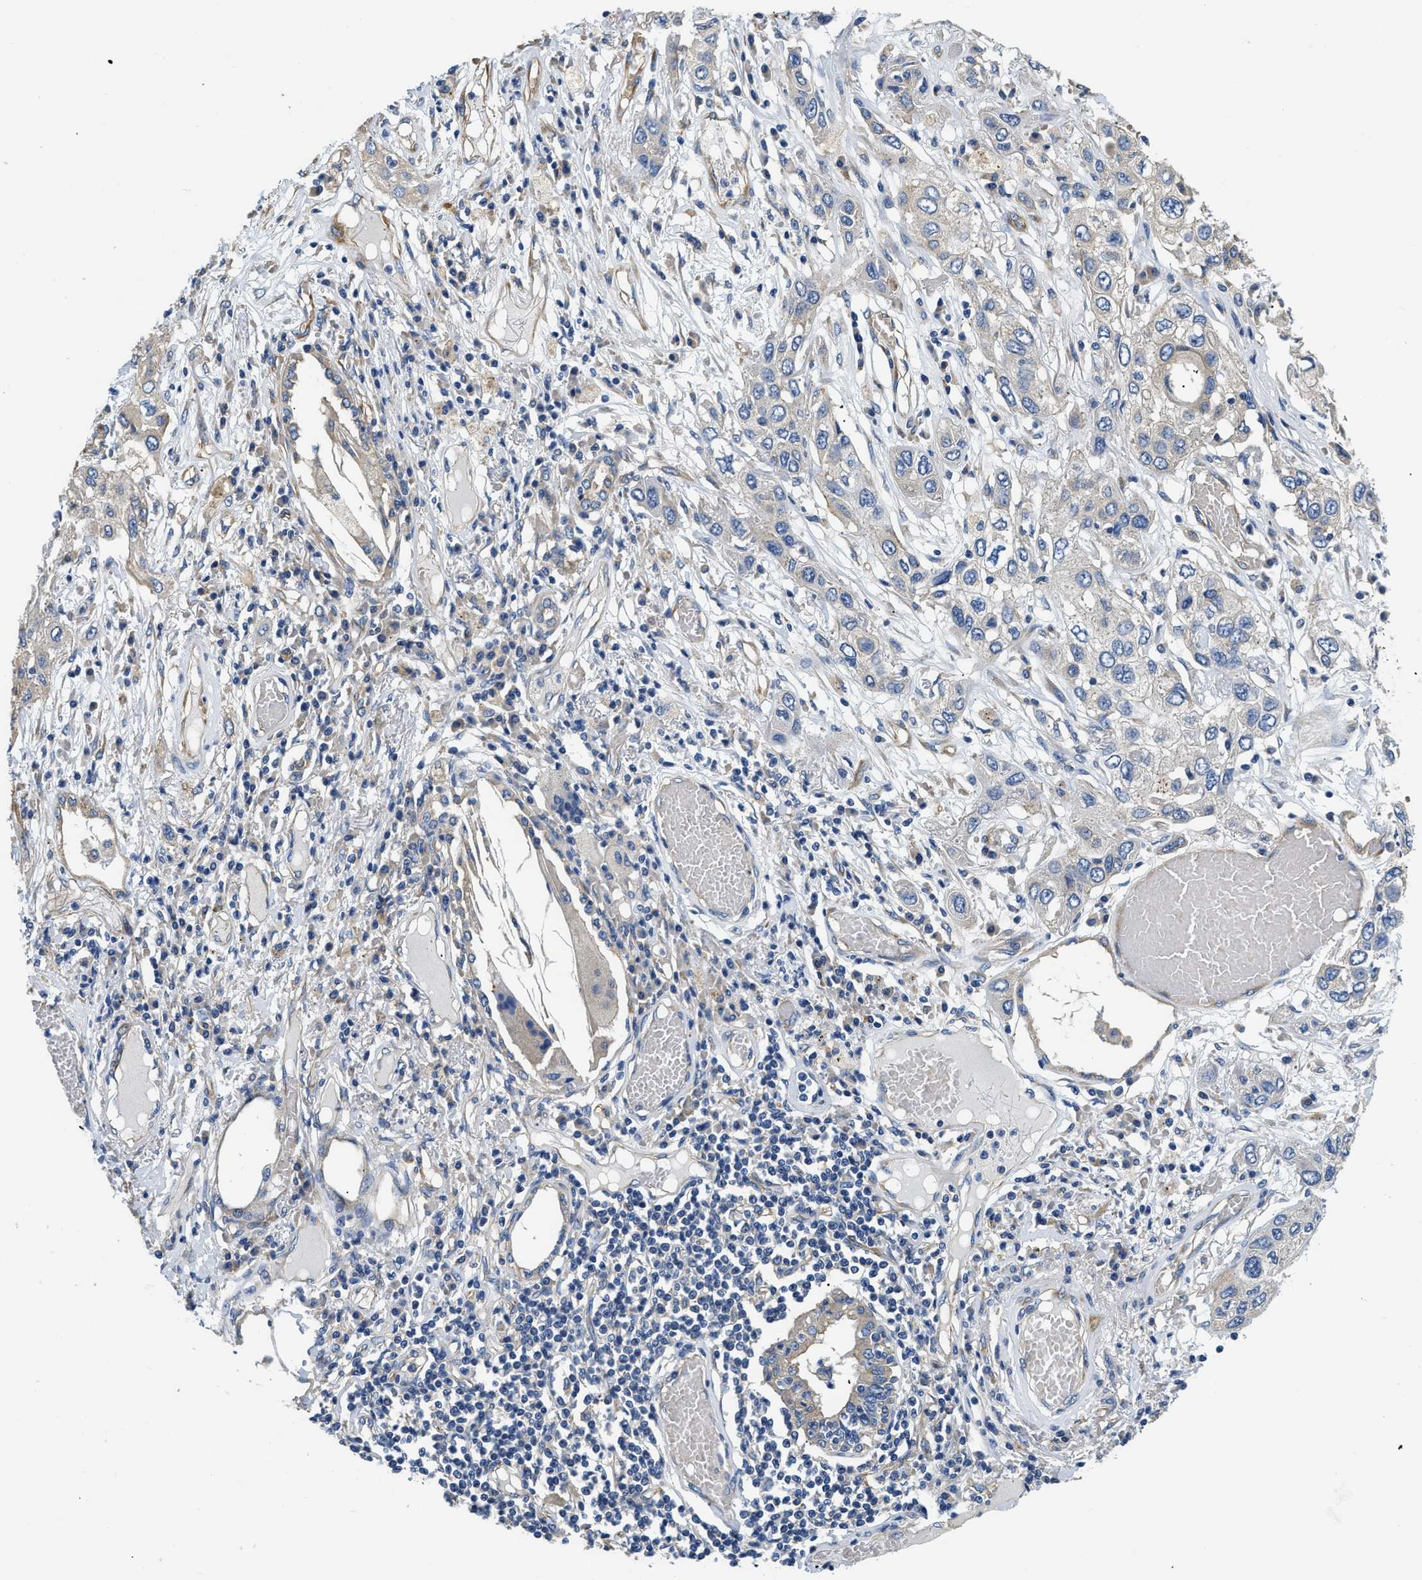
{"staining": {"intensity": "weak", "quantity": "<25%", "location": "cytoplasmic/membranous"}, "tissue": "lung cancer", "cell_type": "Tumor cells", "image_type": "cancer", "snomed": [{"axis": "morphology", "description": "Squamous cell carcinoma, NOS"}, {"axis": "topography", "description": "Lung"}], "caption": "The histopathology image demonstrates no significant staining in tumor cells of lung cancer. (DAB (3,3'-diaminobenzidine) IHC with hematoxylin counter stain).", "gene": "CSDE1", "patient": {"sex": "male", "age": 71}}